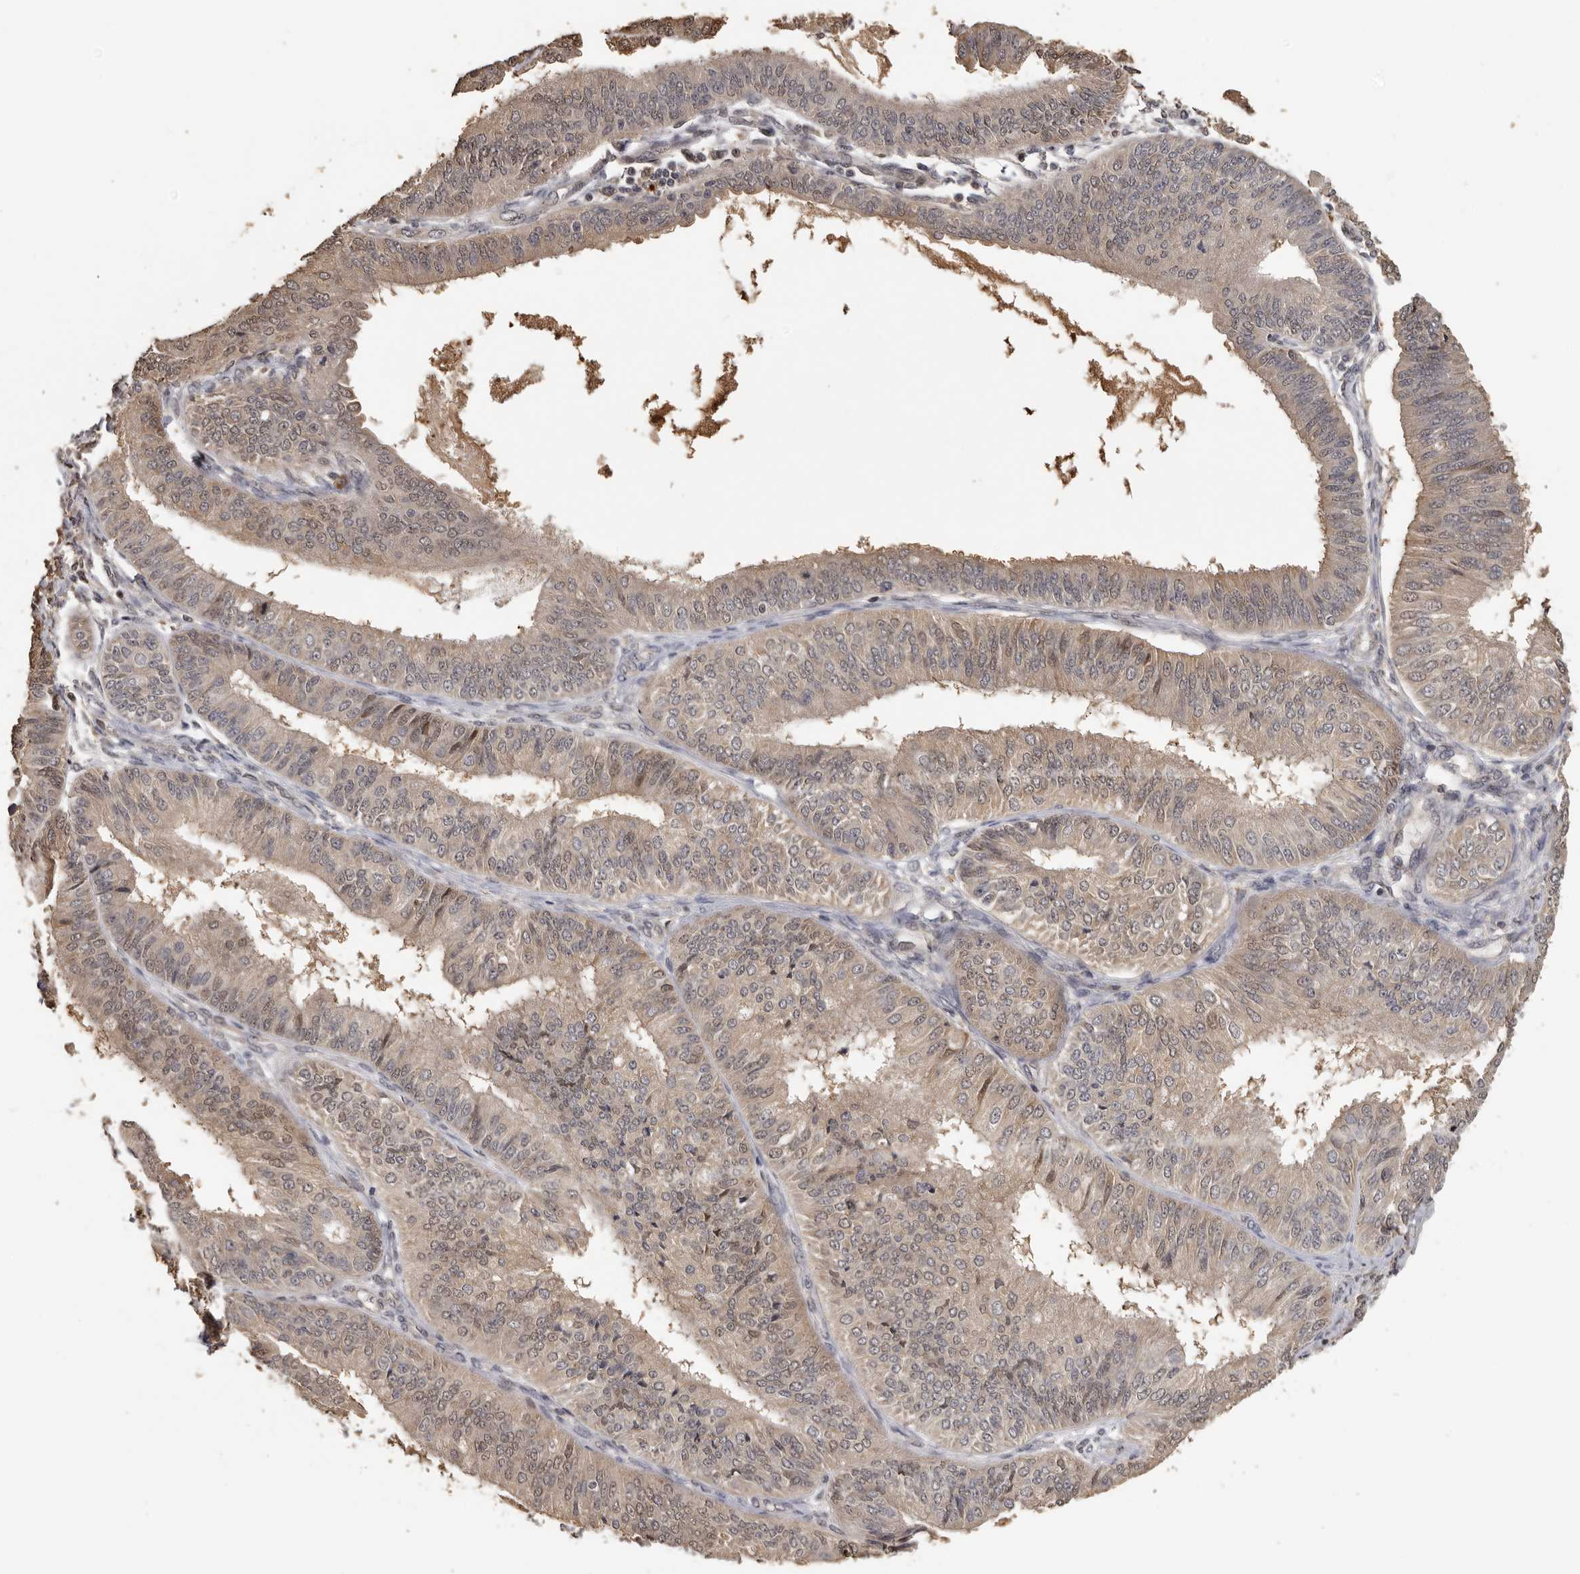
{"staining": {"intensity": "moderate", "quantity": "<25%", "location": "cytoplasmic/membranous,nuclear"}, "tissue": "endometrial cancer", "cell_type": "Tumor cells", "image_type": "cancer", "snomed": [{"axis": "morphology", "description": "Adenocarcinoma, NOS"}, {"axis": "topography", "description": "Endometrium"}], "caption": "Brown immunohistochemical staining in human endometrial cancer (adenocarcinoma) demonstrates moderate cytoplasmic/membranous and nuclear staining in about <25% of tumor cells.", "gene": "KIF2B", "patient": {"sex": "female", "age": 58}}